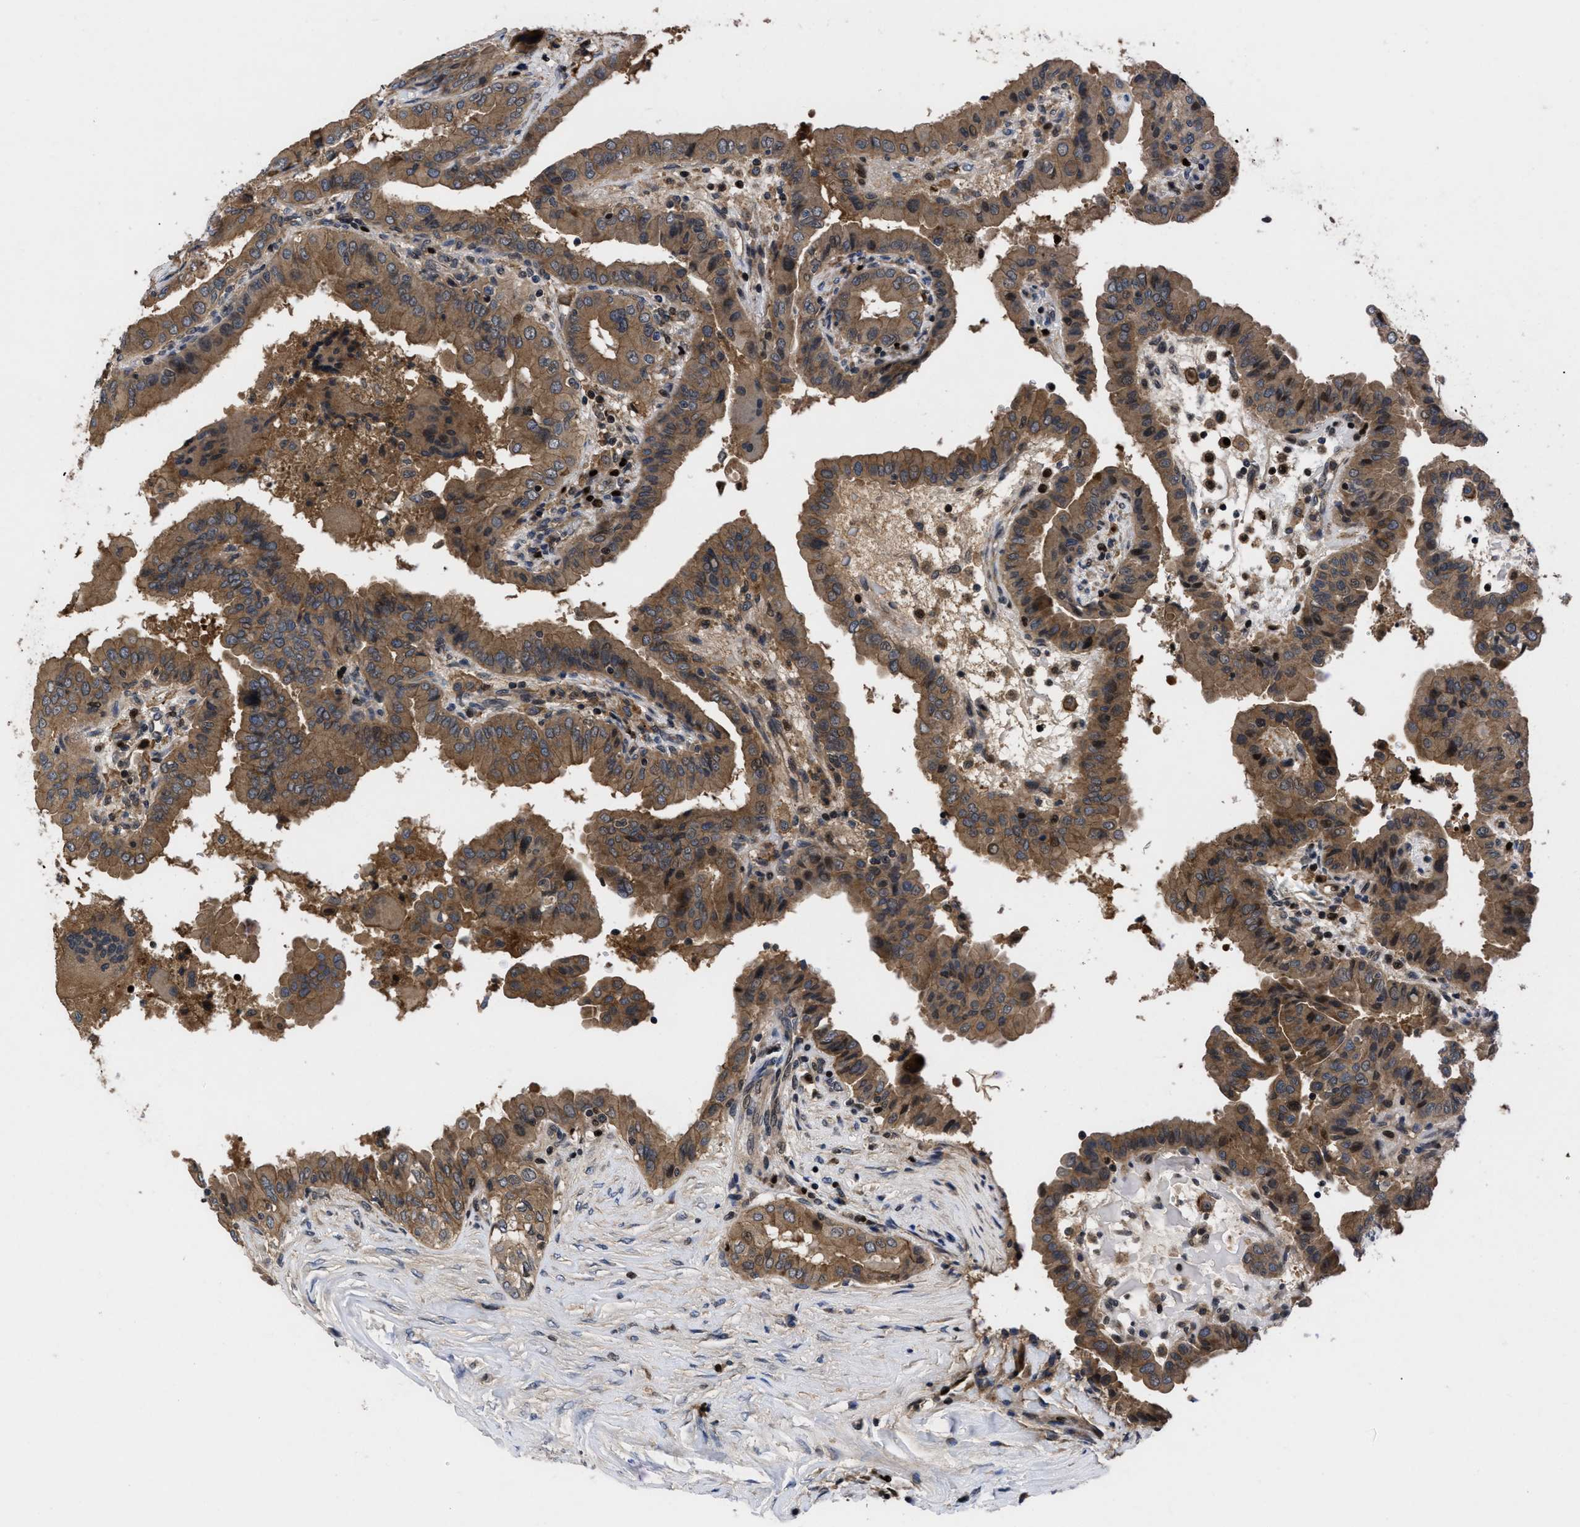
{"staining": {"intensity": "moderate", "quantity": ">75%", "location": "cytoplasmic/membranous"}, "tissue": "thyroid cancer", "cell_type": "Tumor cells", "image_type": "cancer", "snomed": [{"axis": "morphology", "description": "Papillary adenocarcinoma, NOS"}, {"axis": "topography", "description": "Thyroid gland"}], "caption": "Immunohistochemical staining of human papillary adenocarcinoma (thyroid) exhibits medium levels of moderate cytoplasmic/membranous positivity in approximately >75% of tumor cells.", "gene": "FAM200A", "patient": {"sex": "male", "age": 33}}